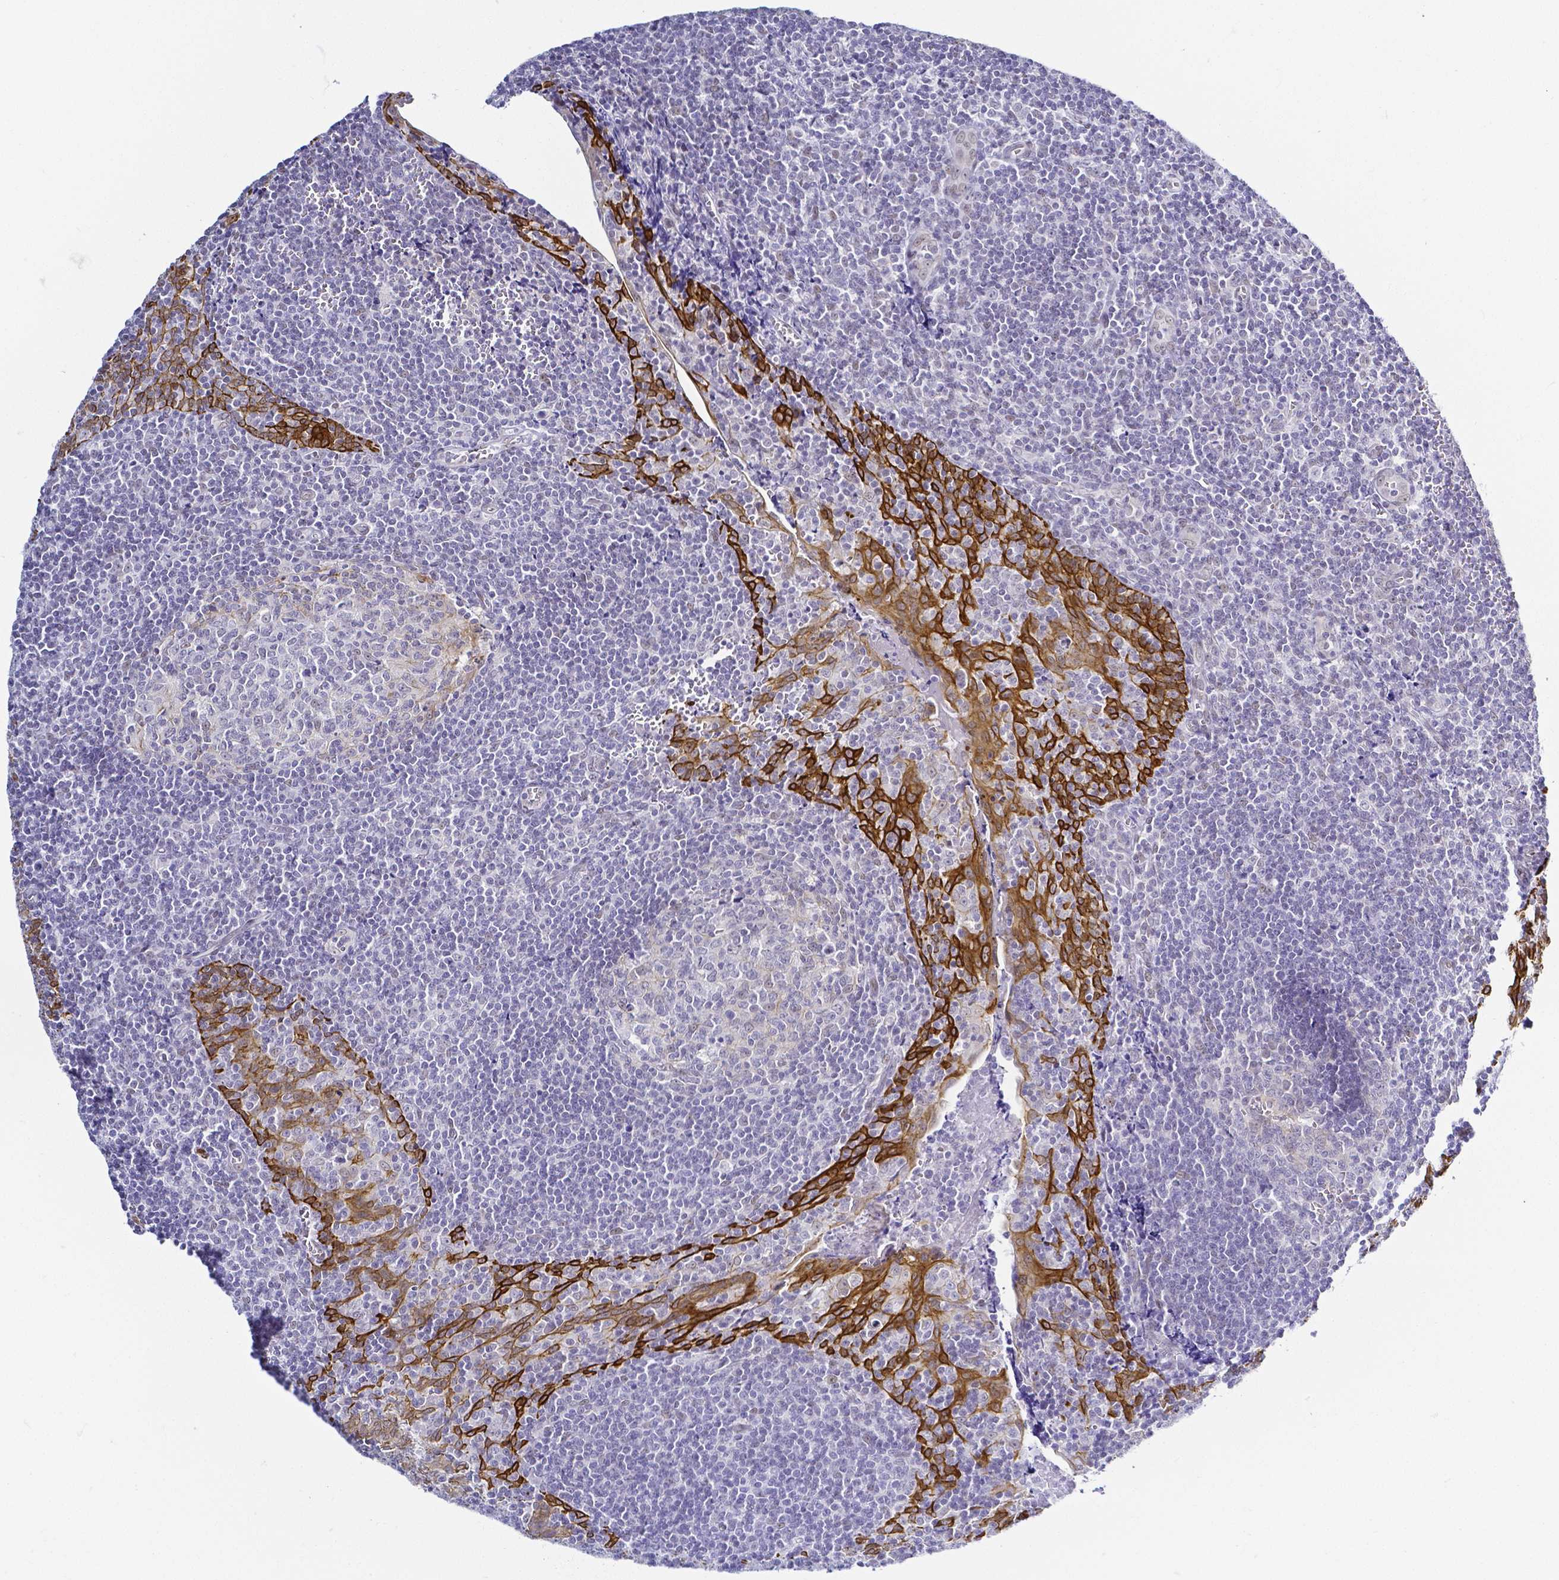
{"staining": {"intensity": "negative", "quantity": "none", "location": "none"}, "tissue": "tonsil", "cell_type": "Germinal center cells", "image_type": "normal", "snomed": [{"axis": "morphology", "description": "Normal tissue, NOS"}, {"axis": "morphology", "description": "Inflammation, NOS"}, {"axis": "topography", "description": "Tonsil"}], "caption": "This is an immunohistochemistry (IHC) micrograph of benign tonsil. There is no expression in germinal center cells.", "gene": "FAM83G", "patient": {"sex": "female", "age": 31}}